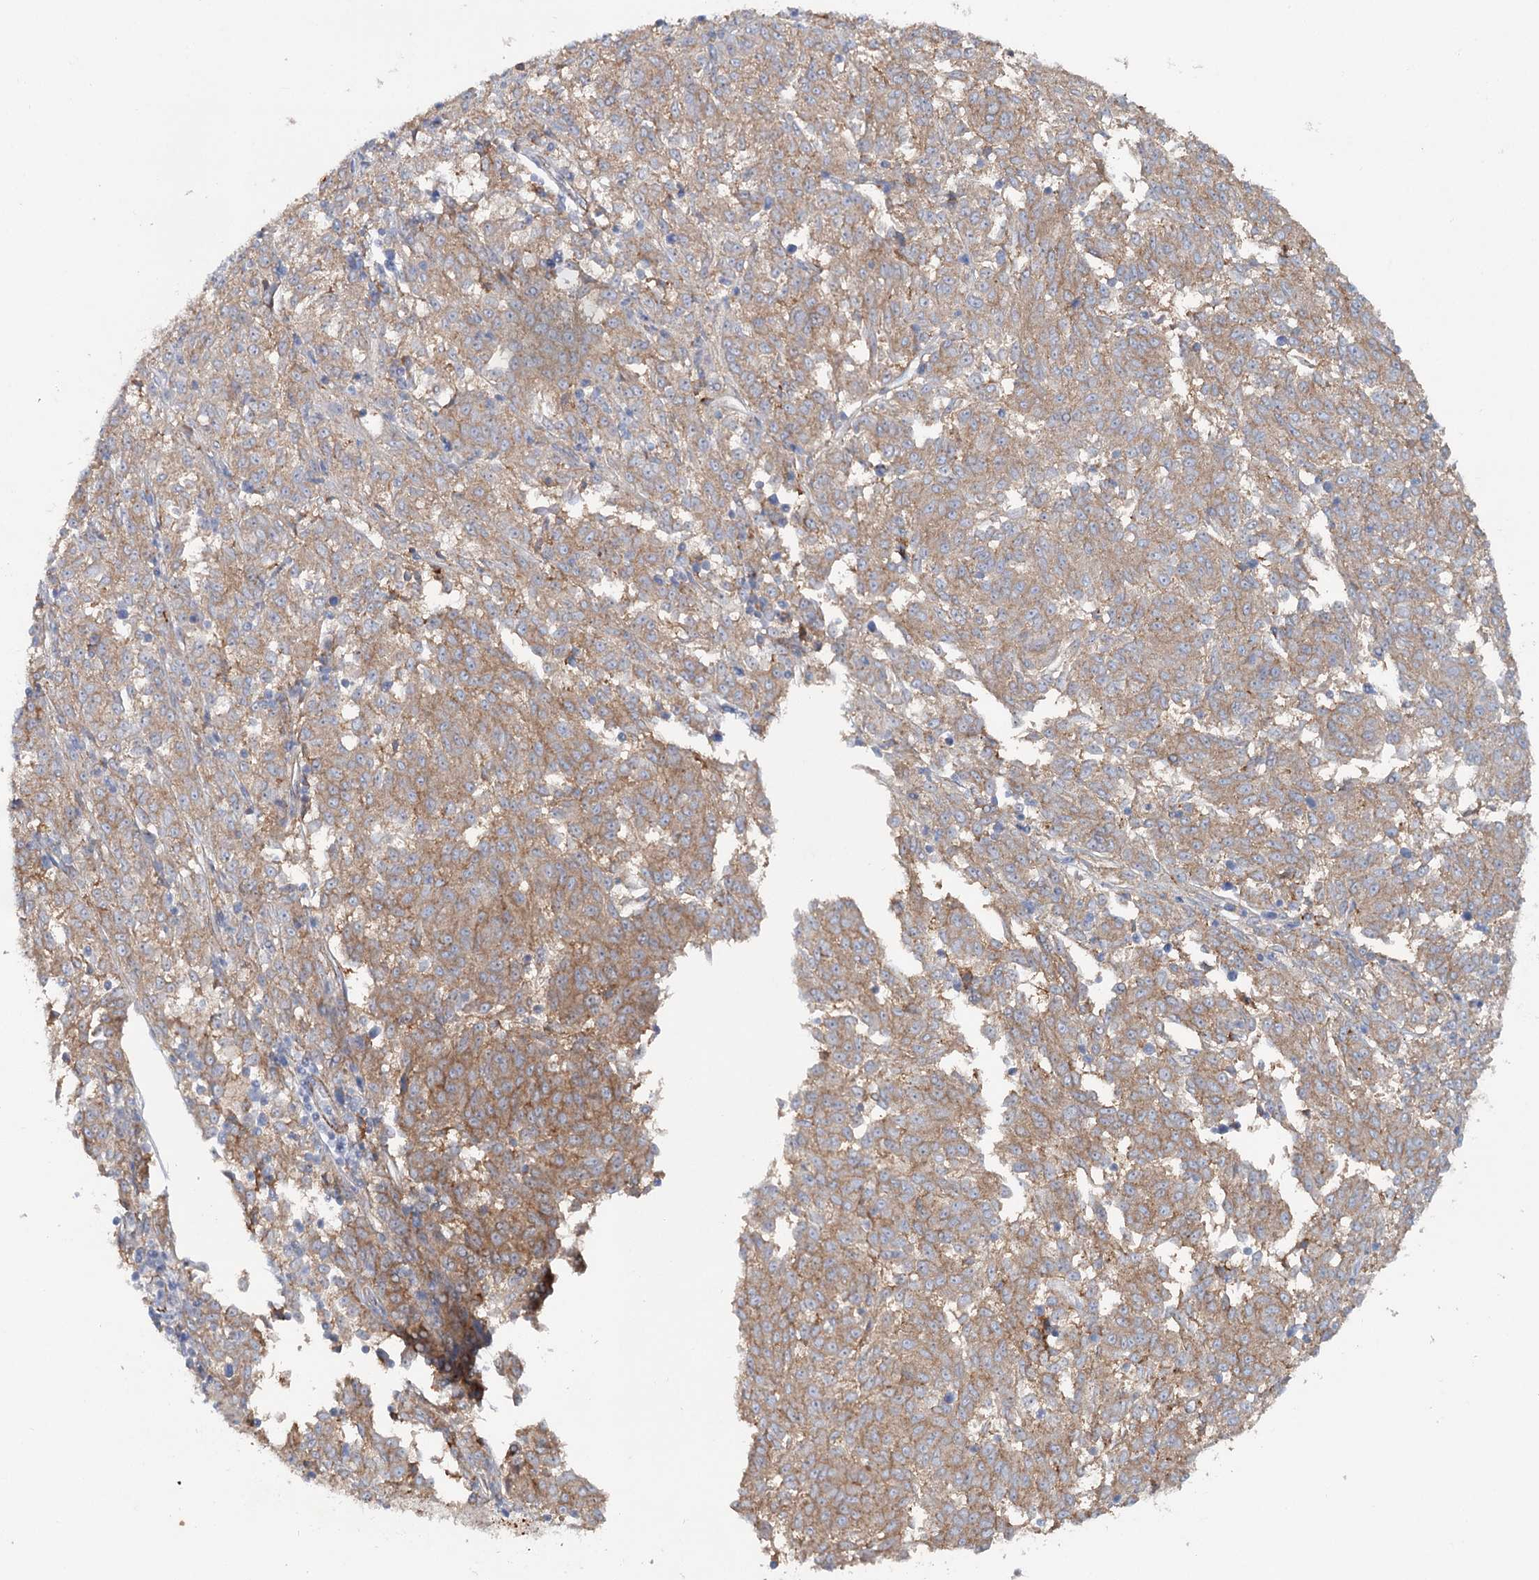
{"staining": {"intensity": "moderate", "quantity": ">75%", "location": "cytoplasmic/membranous"}, "tissue": "melanoma", "cell_type": "Tumor cells", "image_type": "cancer", "snomed": [{"axis": "morphology", "description": "Malignant melanoma, NOS"}, {"axis": "topography", "description": "Skin"}], "caption": "Protein positivity by immunohistochemistry reveals moderate cytoplasmic/membranous positivity in about >75% of tumor cells in malignant melanoma. (IHC, brightfield microscopy, high magnification).", "gene": "ALDH3B1", "patient": {"sex": "female", "age": 72}}